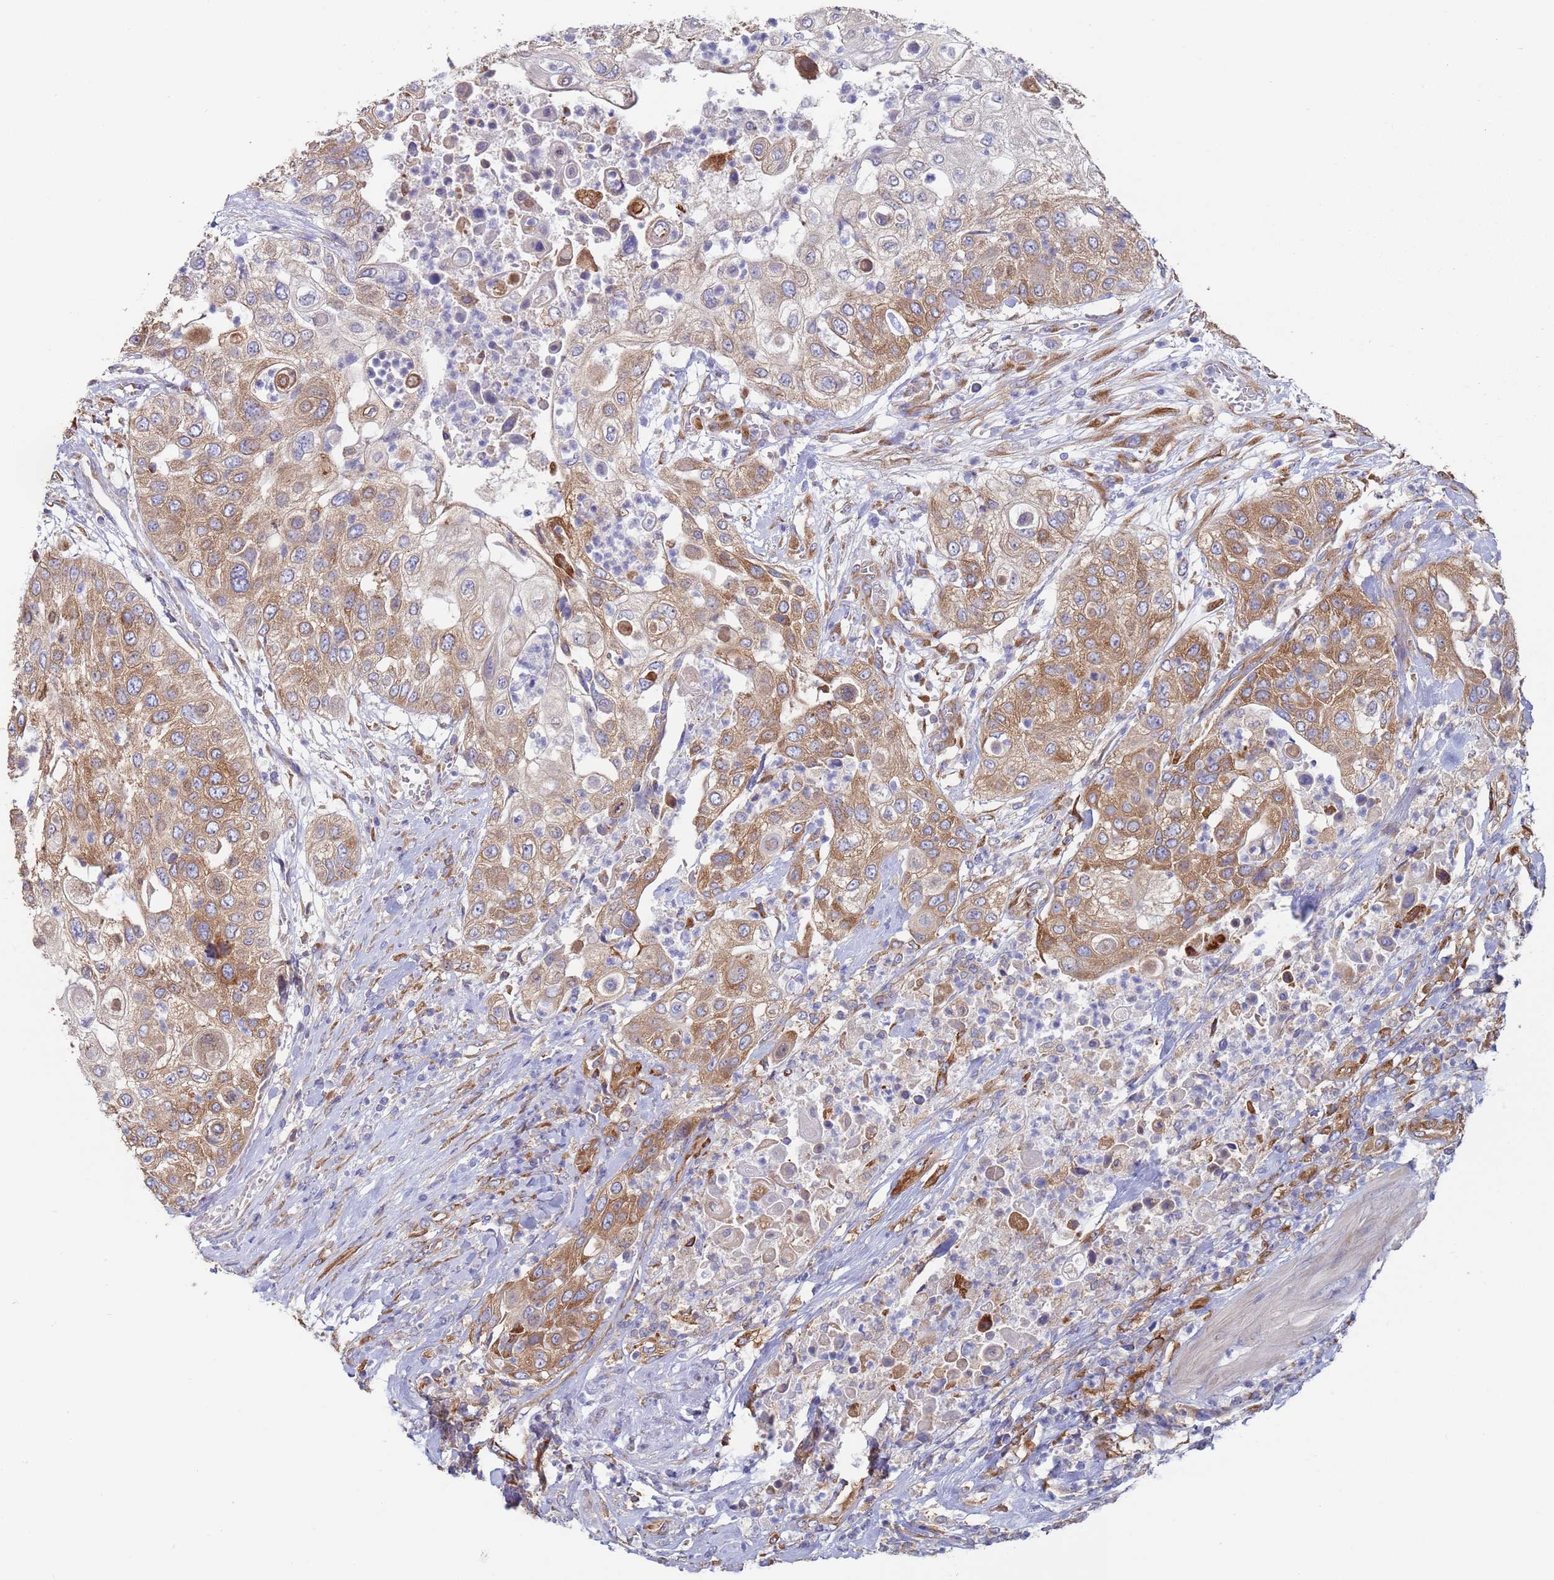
{"staining": {"intensity": "moderate", "quantity": ">75%", "location": "cytoplasmic/membranous"}, "tissue": "urothelial cancer", "cell_type": "Tumor cells", "image_type": "cancer", "snomed": [{"axis": "morphology", "description": "Urothelial carcinoma, High grade"}, {"axis": "topography", "description": "Urinary bladder"}], "caption": "An image of urothelial cancer stained for a protein reveals moderate cytoplasmic/membranous brown staining in tumor cells.", "gene": "ZNF844", "patient": {"sex": "female", "age": 79}}